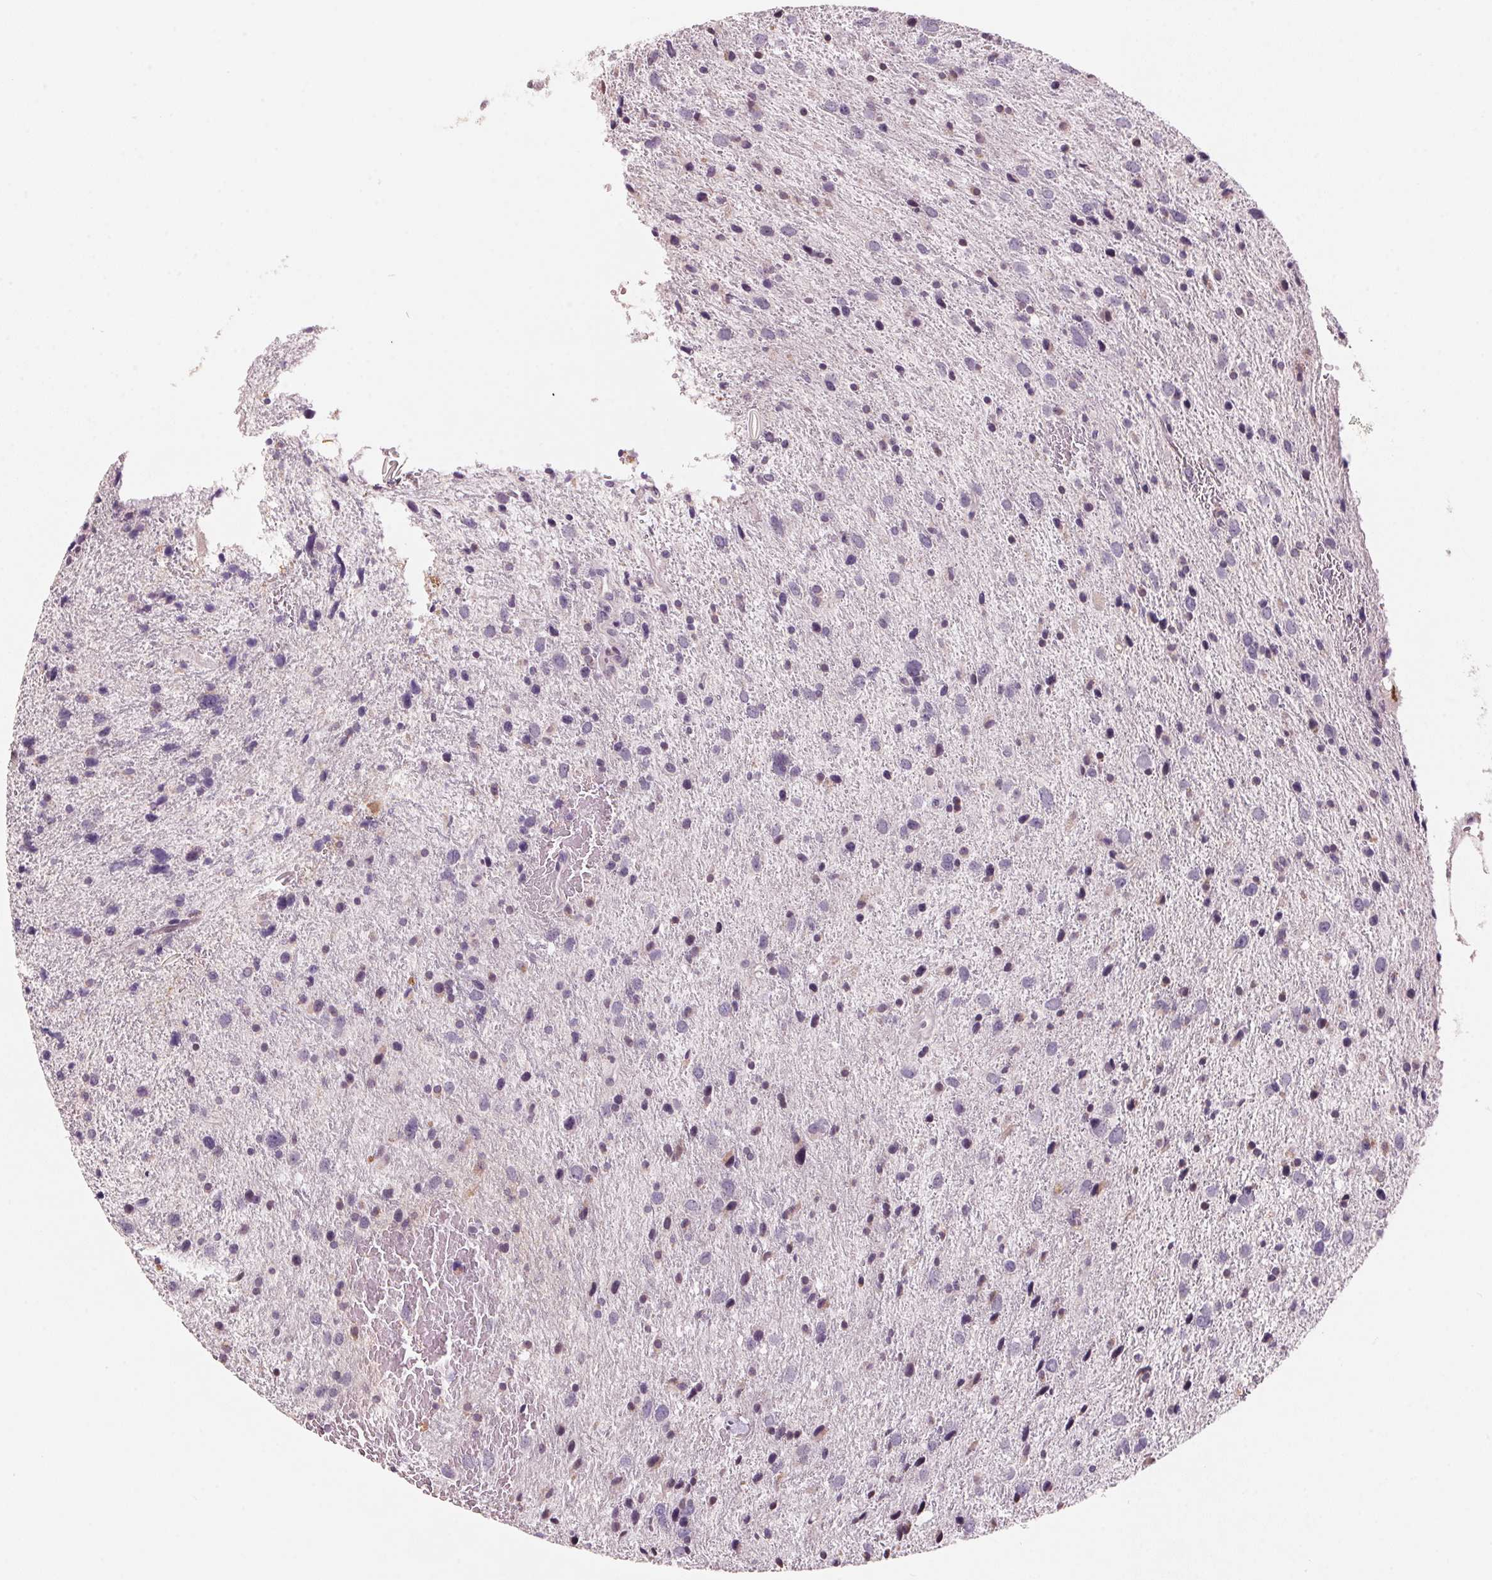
{"staining": {"intensity": "negative", "quantity": "none", "location": "none"}, "tissue": "glioma", "cell_type": "Tumor cells", "image_type": "cancer", "snomed": [{"axis": "morphology", "description": "Glioma, malignant, Low grade"}, {"axis": "topography", "description": "Brain"}], "caption": "The image demonstrates no staining of tumor cells in glioma.", "gene": "ADAM20", "patient": {"sex": "female", "age": 55}}